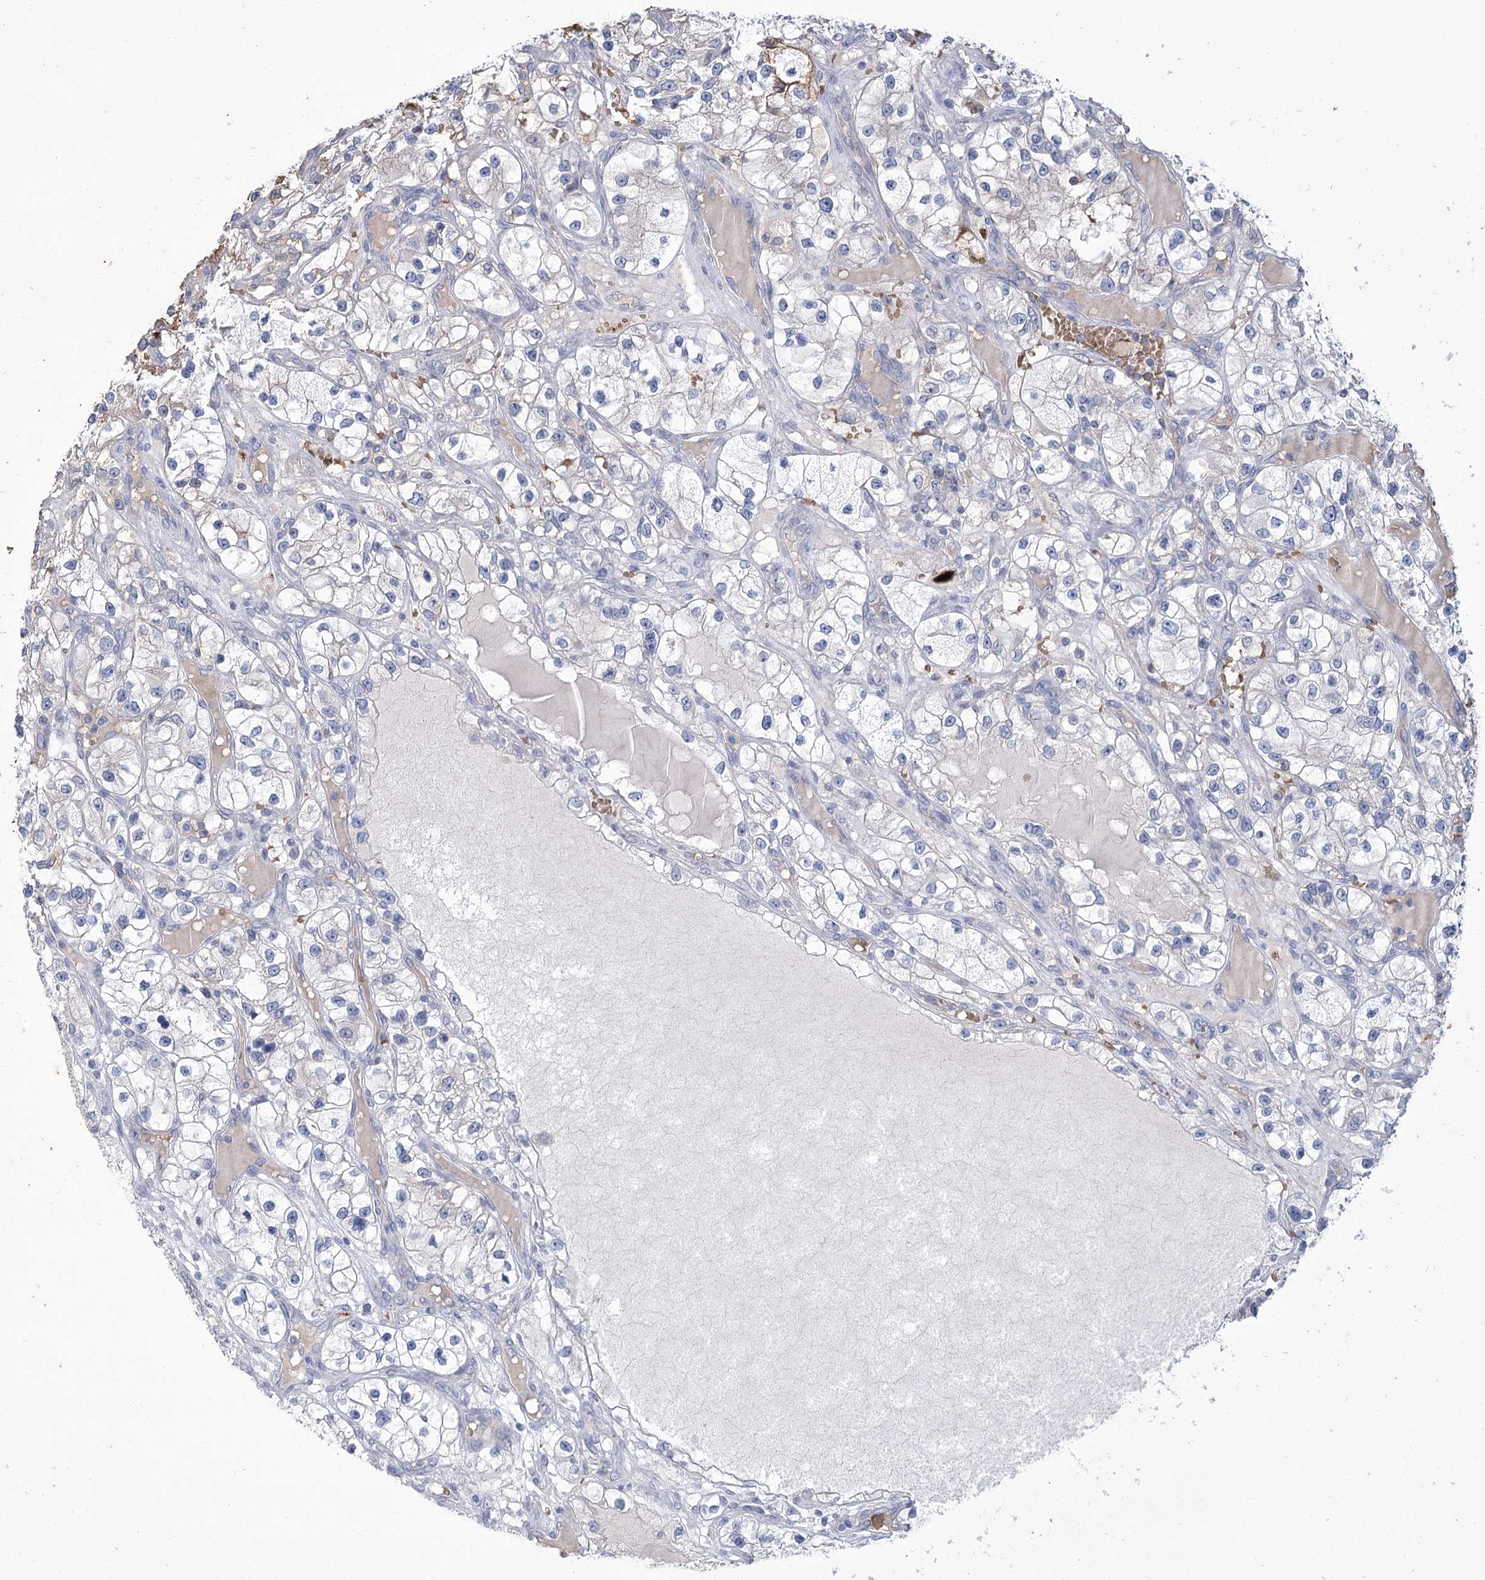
{"staining": {"intensity": "negative", "quantity": "none", "location": "none"}, "tissue": "renal cancer", "cell_type": "Tumor cells", "image_type": "cancer", "snomed": [{"axis": "morphology", "description": "Adenocarcinoma, NOS"}, {"axis": "topography", "description": "Kidney"}], "caption": "Immunohistochemistry (IHC) histopathology image of human renal cancer stained for a protein (brown), which reveals no expression in tumor cells.", "gene": "HBA1", "patient": {"sex": "female", "age": 57}}